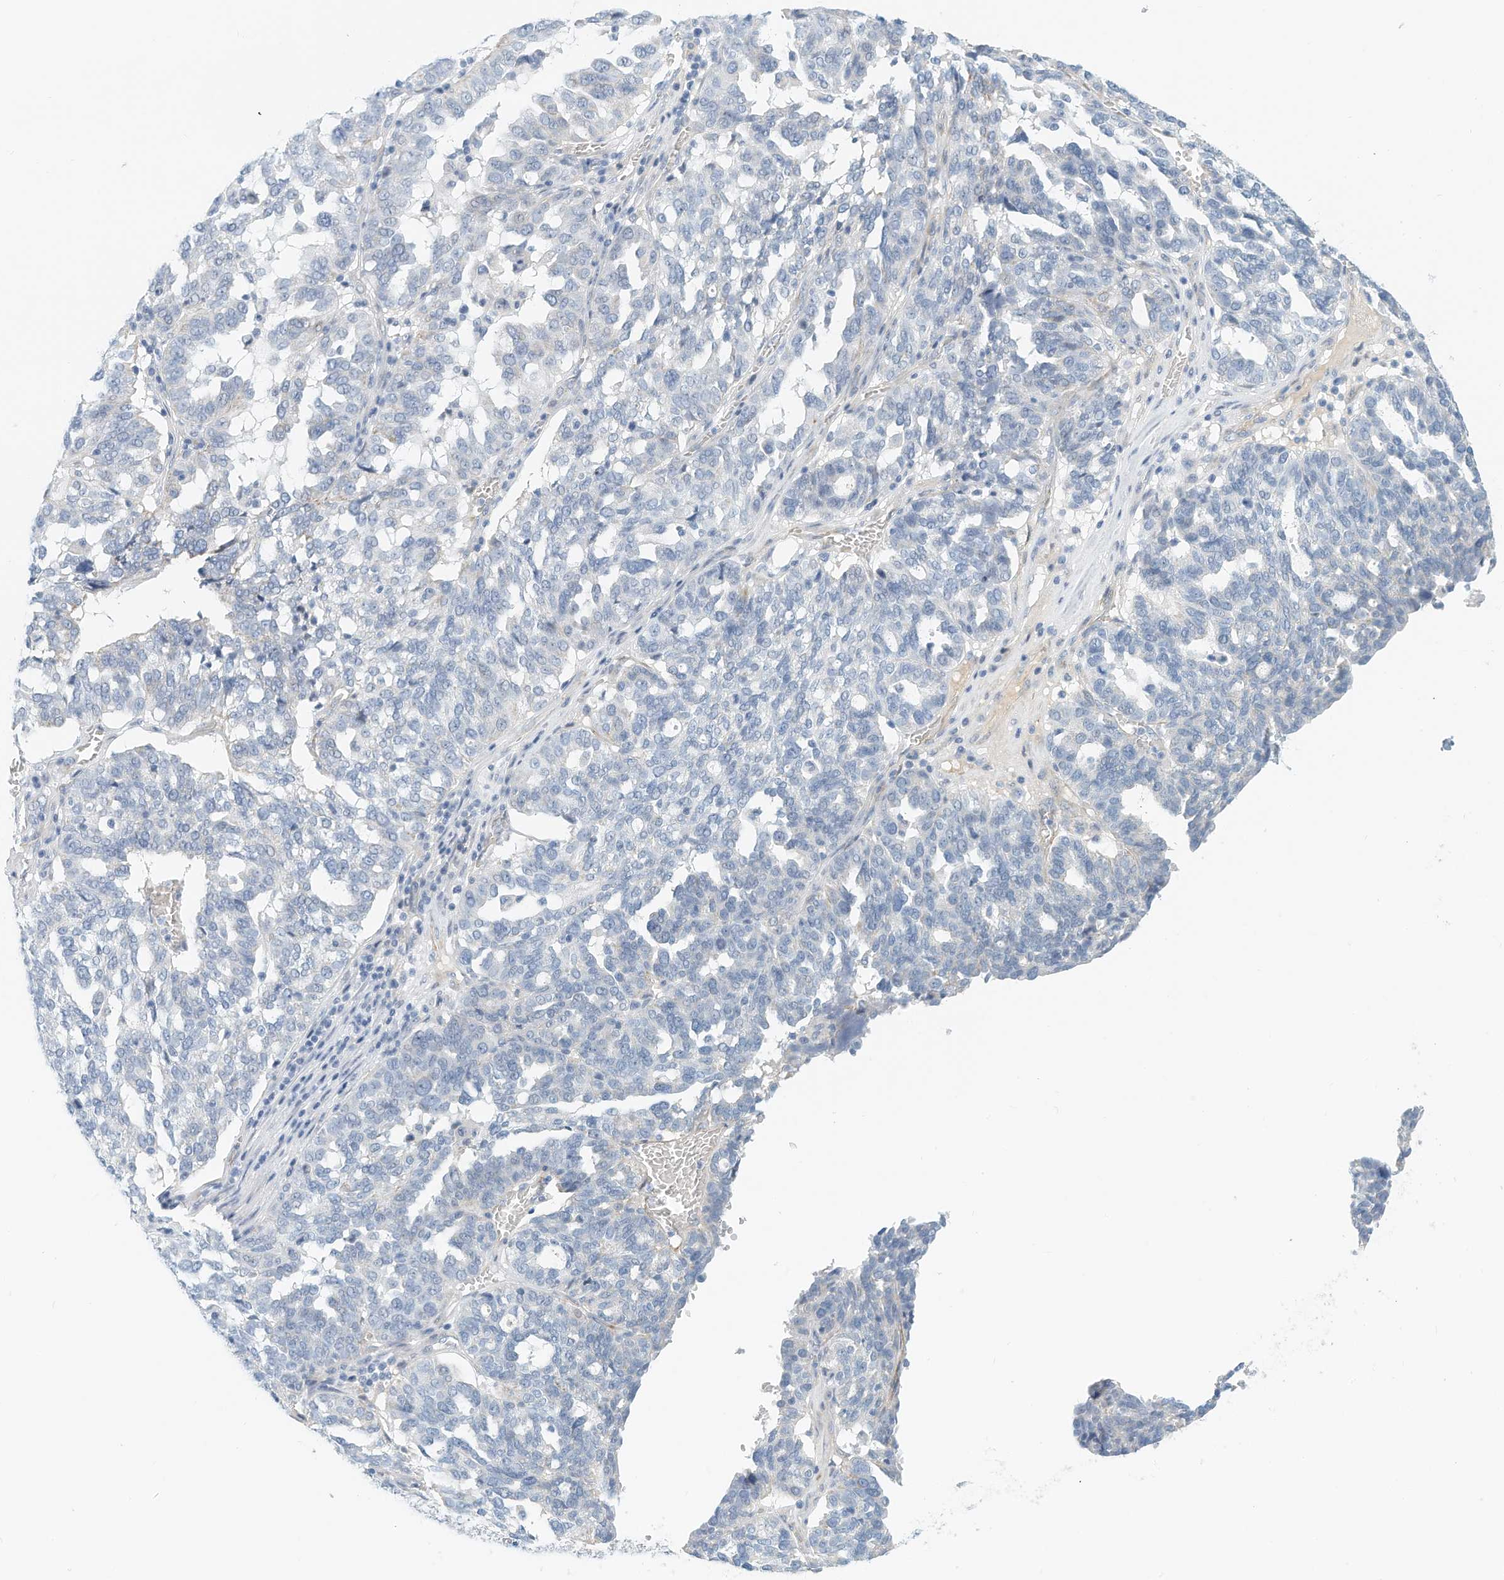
{"staining": {"intensity": "negative", "quantity": "none", "location": "none"}, "tissue": "ovarian cancer", "cell_type": "Tumor cells", "image_type": "cancer", "snomed": [{"axis": "morphology", "description": "Cystadenocarcinoma, serous, NOS"}, {"axis": "topography", "description": "Ovary"}], "caption": "The immunohistochemistry (IHC) photomicrograph has no significant staining in tumor cells of ovarian cancer (serous cystadenocarcinoma) tissue. Nuclei are stained in blue.", "gene": "ARHGAP28", "patient": {"sex": "female", "age": 59}}